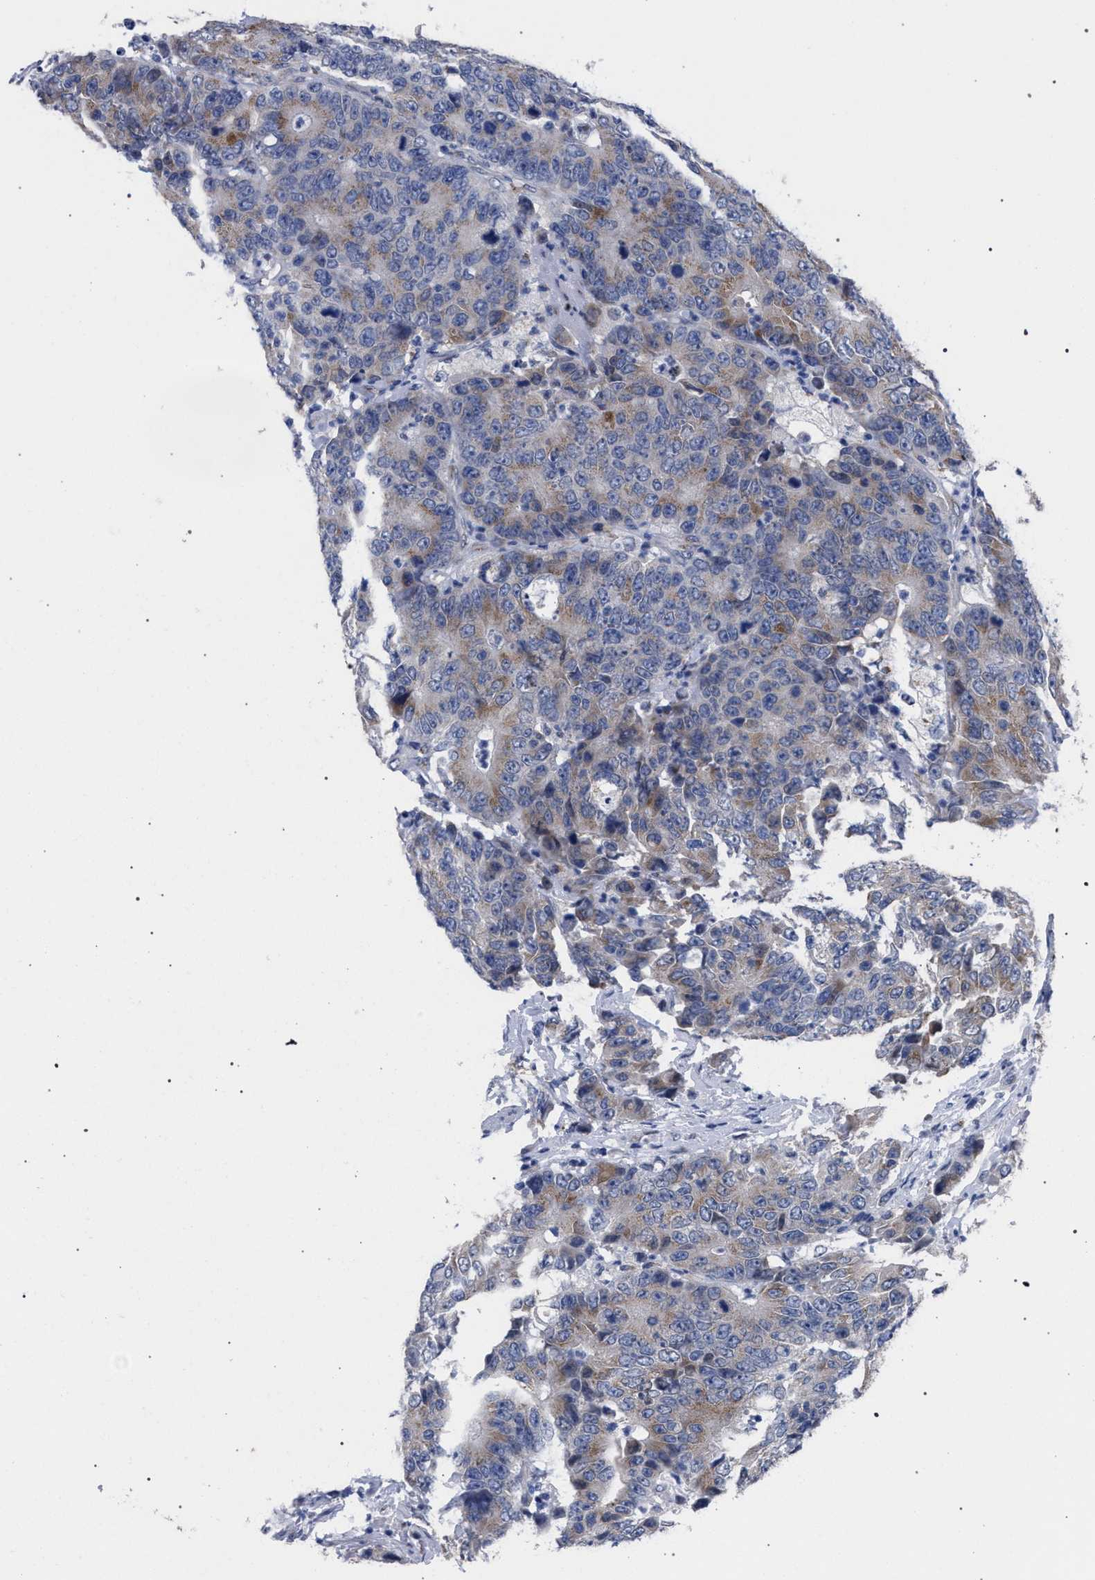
{"staining": {"intensity": "weak", "quantity": "25%-75%", "location": "cytoplasmic/membranous"}, "tissue": "colorectal cancer", "cell_type": "Tumor cells", "image_type": "cancer", "snomed": [{"axis": "morphology", "description": "Adenocarcinoma, NOS"}, {"axis": "topography", "description": "Colon"}], "caption": "Weak cytoplasmic/membranous staining for a protein is appreciated in about 25%-75% of tumor cells of adenocarcinoma (colorectal) using immunohistochemistry.", "gene": "GOLGA2", "patient": {"sex": "female", "age": 86}}